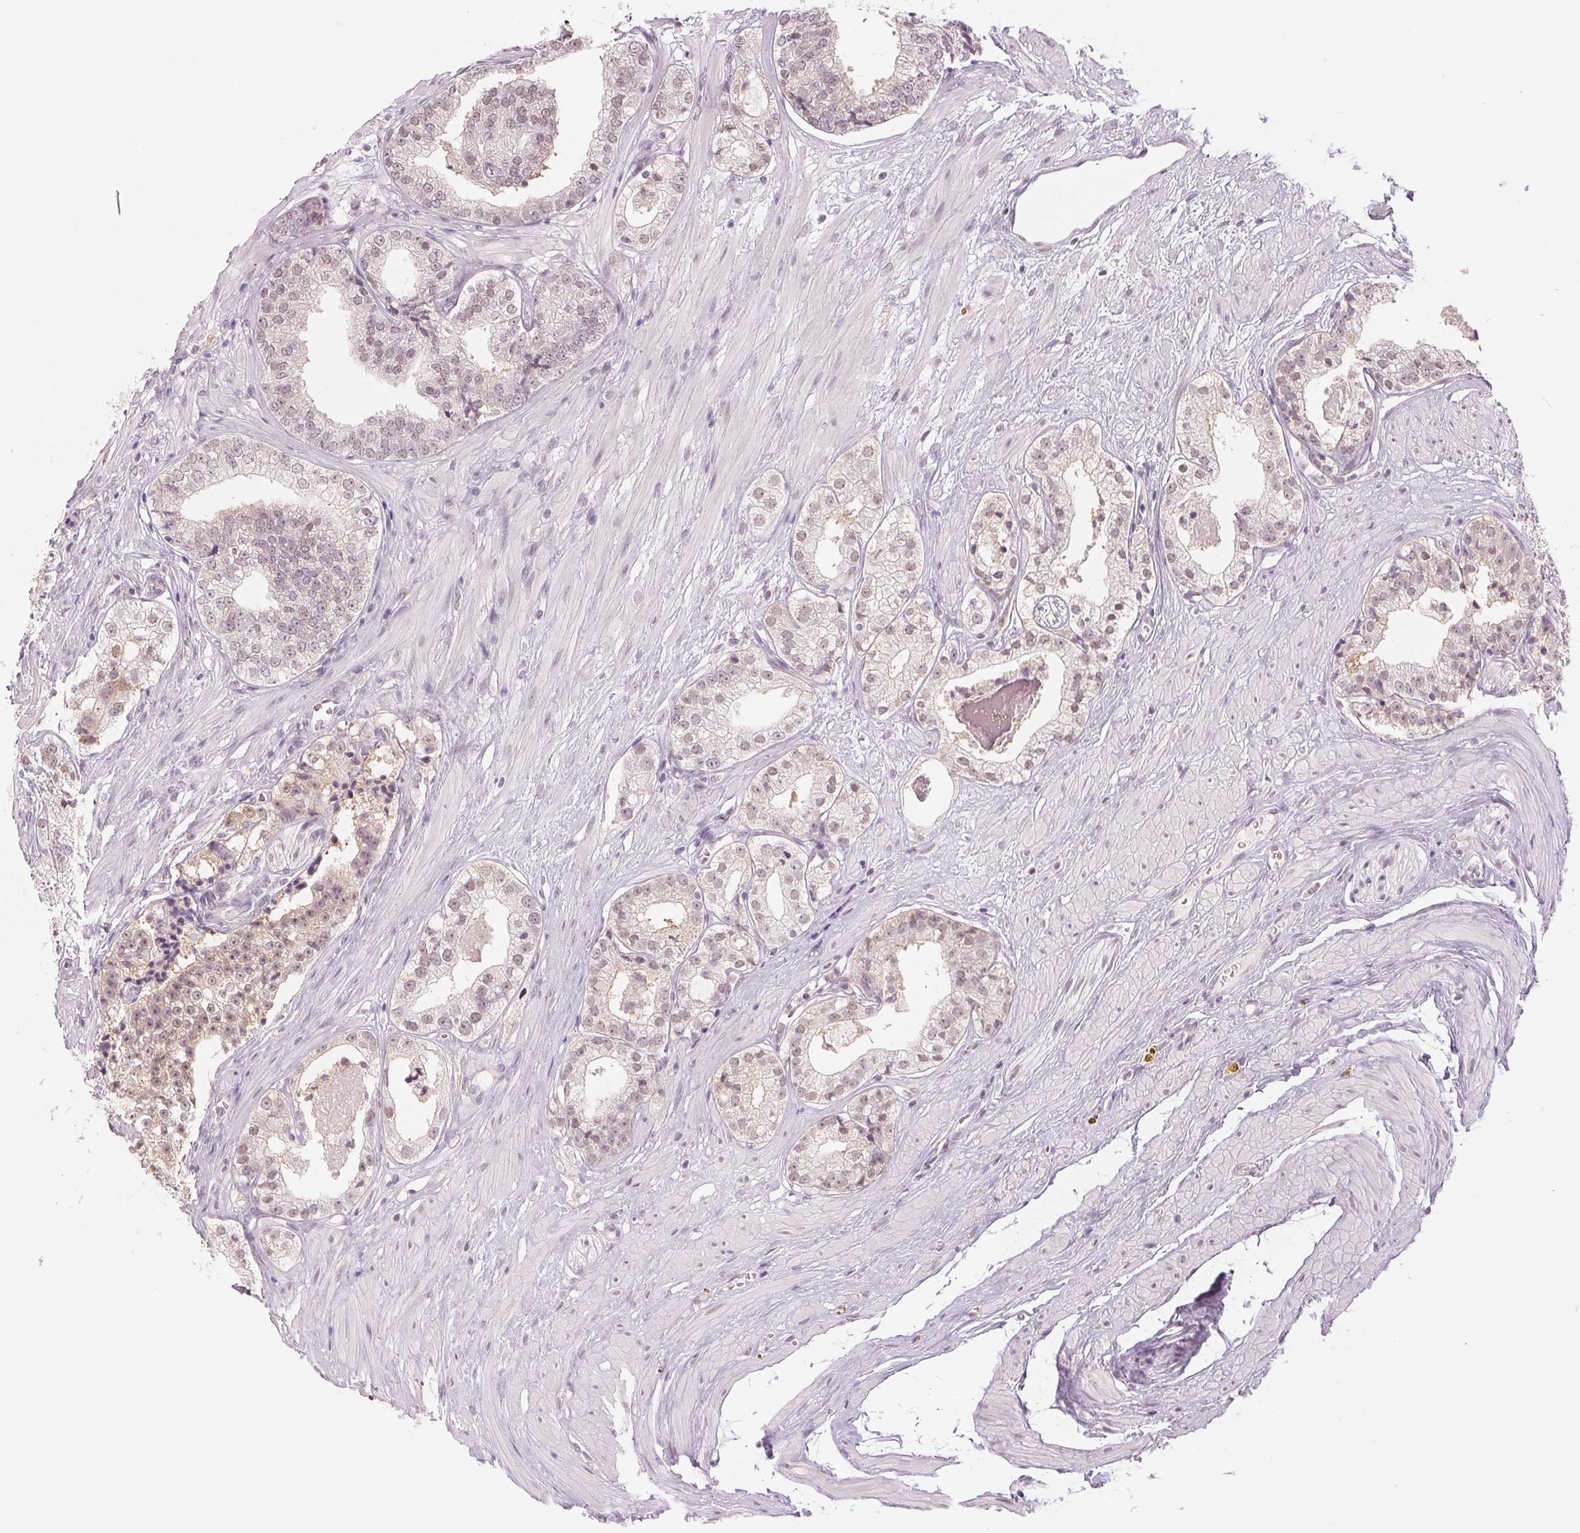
{"staining": {"intensity": "weak", "quantity": "<25%", "location": "nuclear"}, "tissue": "prostate cancer", "cell_type": "Tumor cells", "image_type": "cancer", "snomed": [{"axis": "morphology", "description": "Adenocarcinoma, Low grade"}, {"axis": "topography", "description": "Prostate"}], "caption": "A photomicrograph of human prostate low-grade adenocarcinoma is negative for staining in tumor cells.", "gene": "KPRP", "patient": {"sex": "male", "age": 60}}